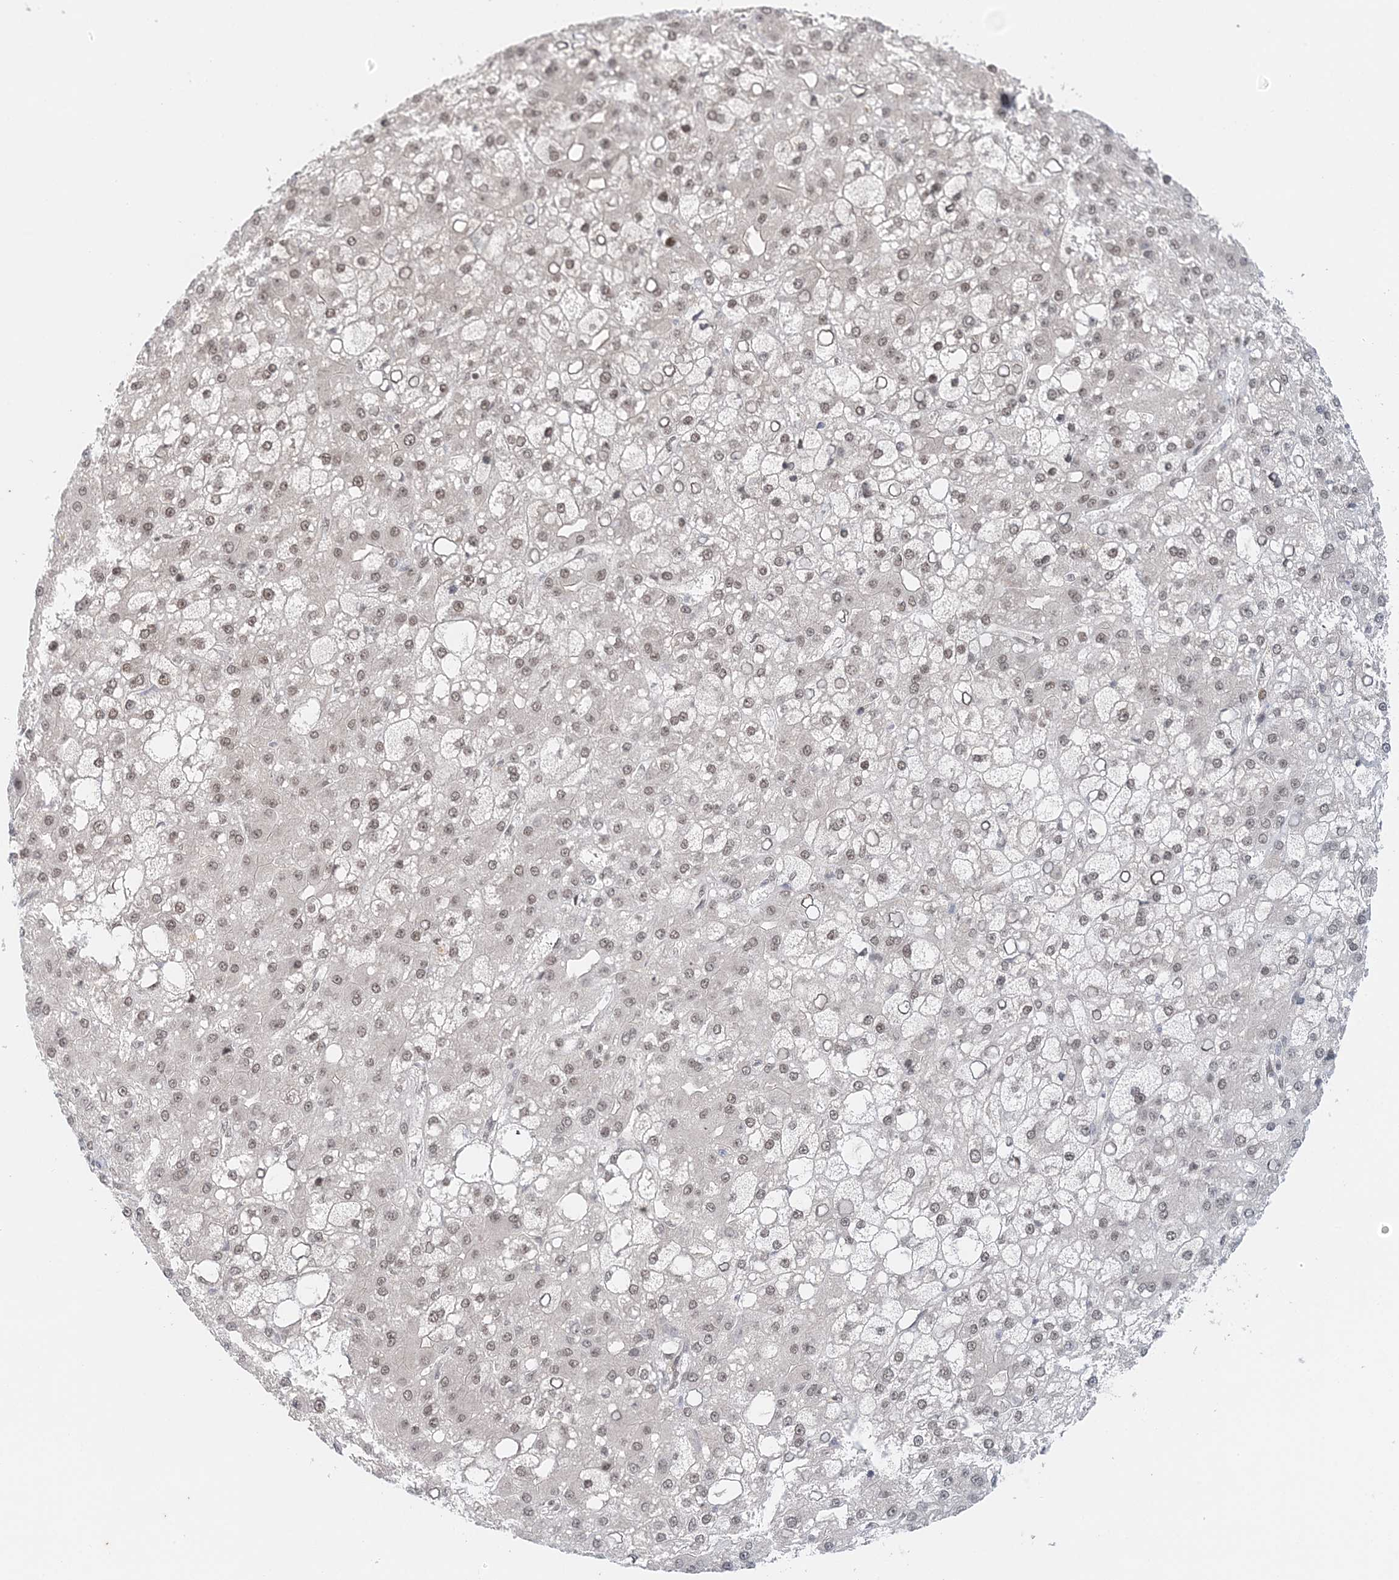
{"staining": {"intensity": "weak", "quantity": "25%-75%", "location": "nuclear"}, "tissue": "liver cancer", "cell_type": "Tumor cells", "image_type": "cancer", "snomed": [{"axis": "morphology", "description": "Carcinoma, Hepatocellular, NOS"}, {"axis": "topography", "description": "Liver"}], "caption": "DAB immunohistochemical staining of hepatocellular carcinoma (liver) demonstrates weak nuclear protein expression in about 25%-75% of tumor cells. (brown staining indicates protein expression, while blue staining denotes nuclei).", "gene": "NOA1", "patient": {"sex": "male", "age": 67}}